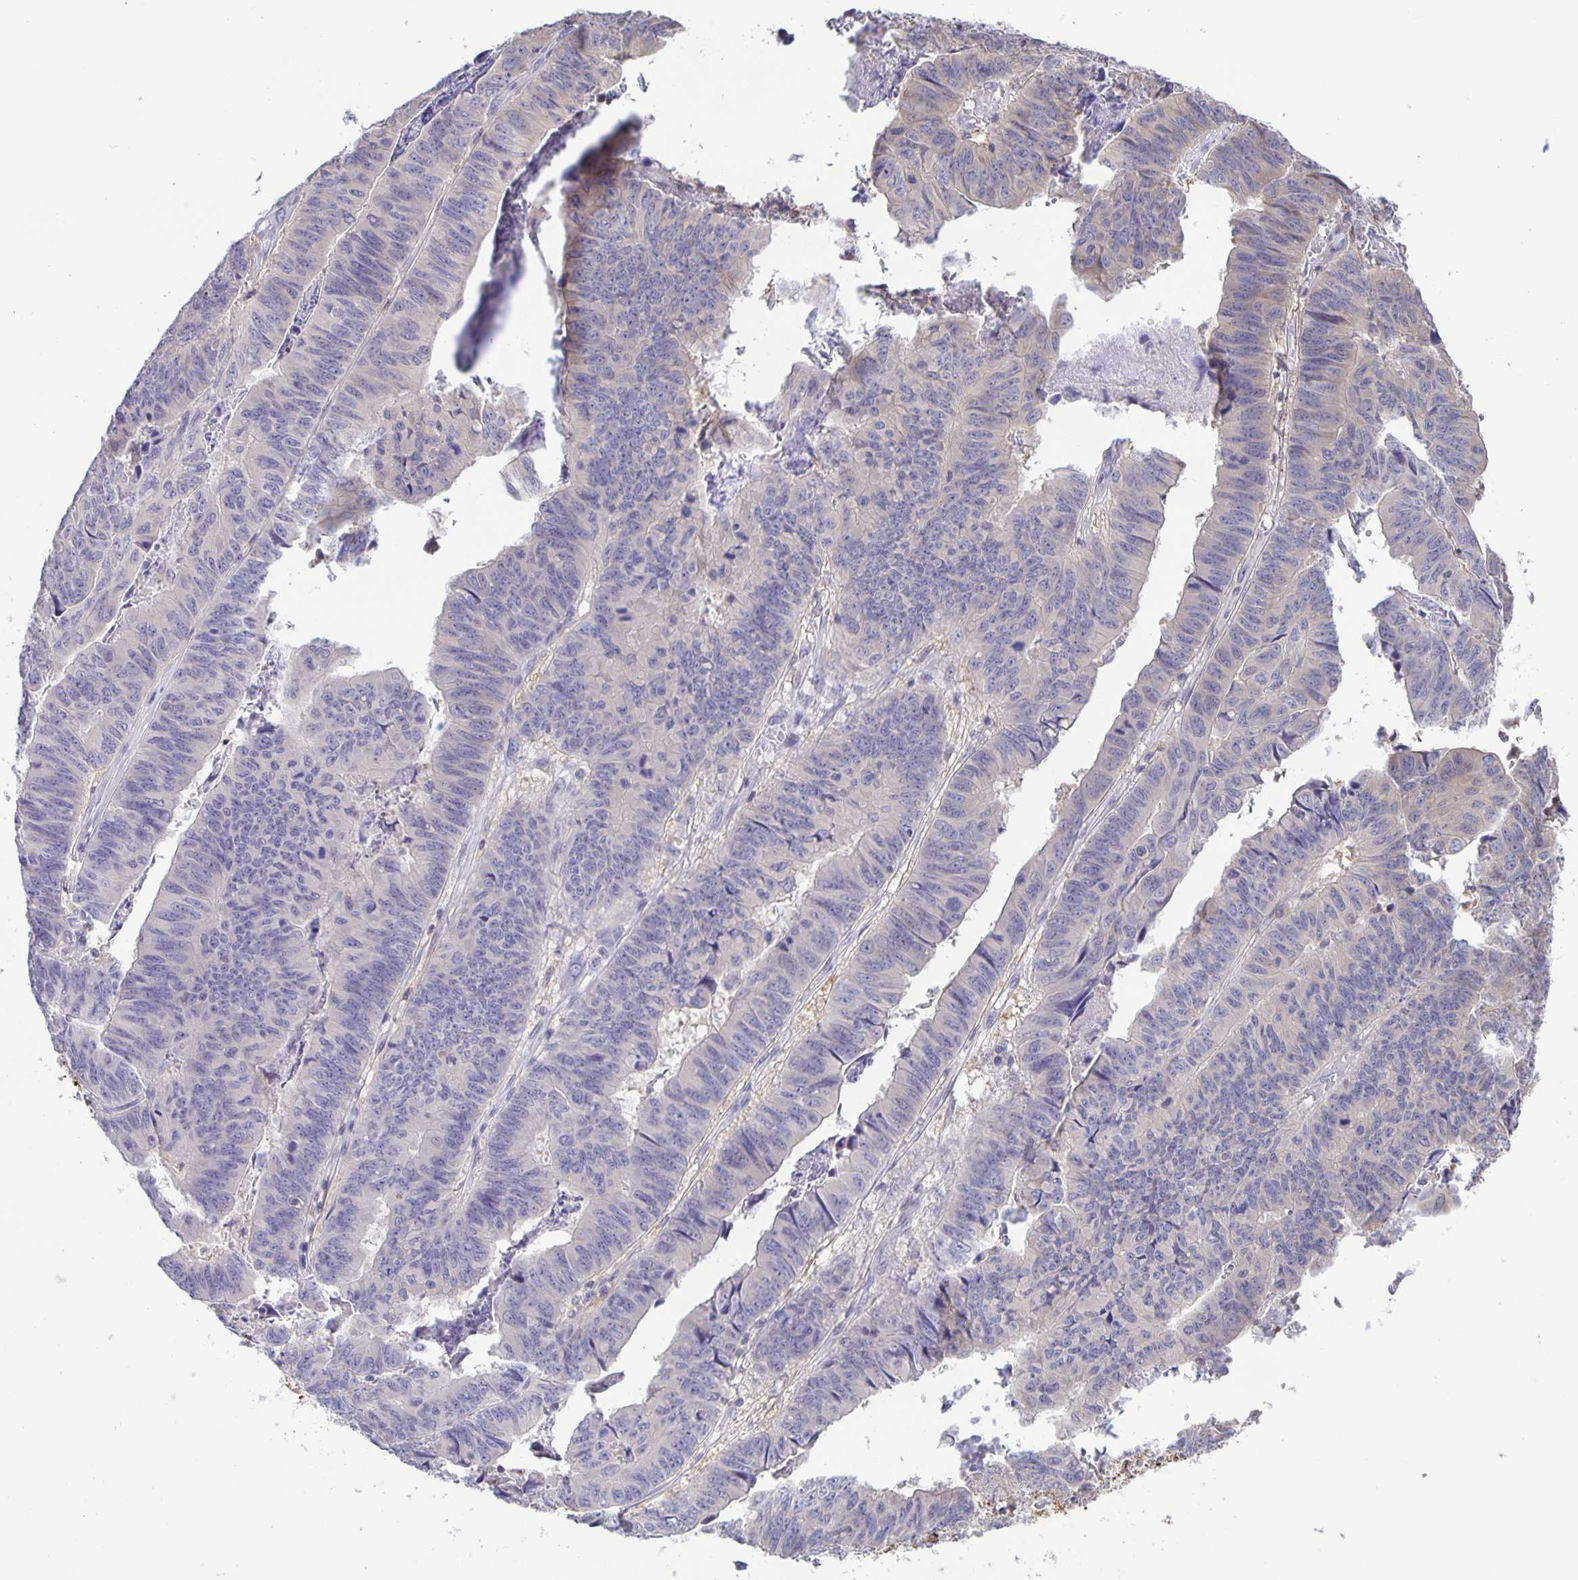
{"staining": {"intensity": "negative", "quantity": "none", "location": "none"}, "tissue": "stomach cancer", "cell_type": "Tumor cells", "image_type": "cancer", "snomed": [{"axis": "morphology", "description": "Adenocarcinoma, NOS"}, {"axis": "topography", "description": "Stomach, lower"}], "caption": "High power microscopy histopathology image of an IHC micrograph of stomach adenocarcinoma, revealing no significant staining in tumor cells. The staining is performed using DAB (3,3'-diaminobenzidine) brown chromogen with nuclei counter-stained in using hematoxylin.", "gene": "MARCHF6", "patient": {"sex": "male", "age": 77}}